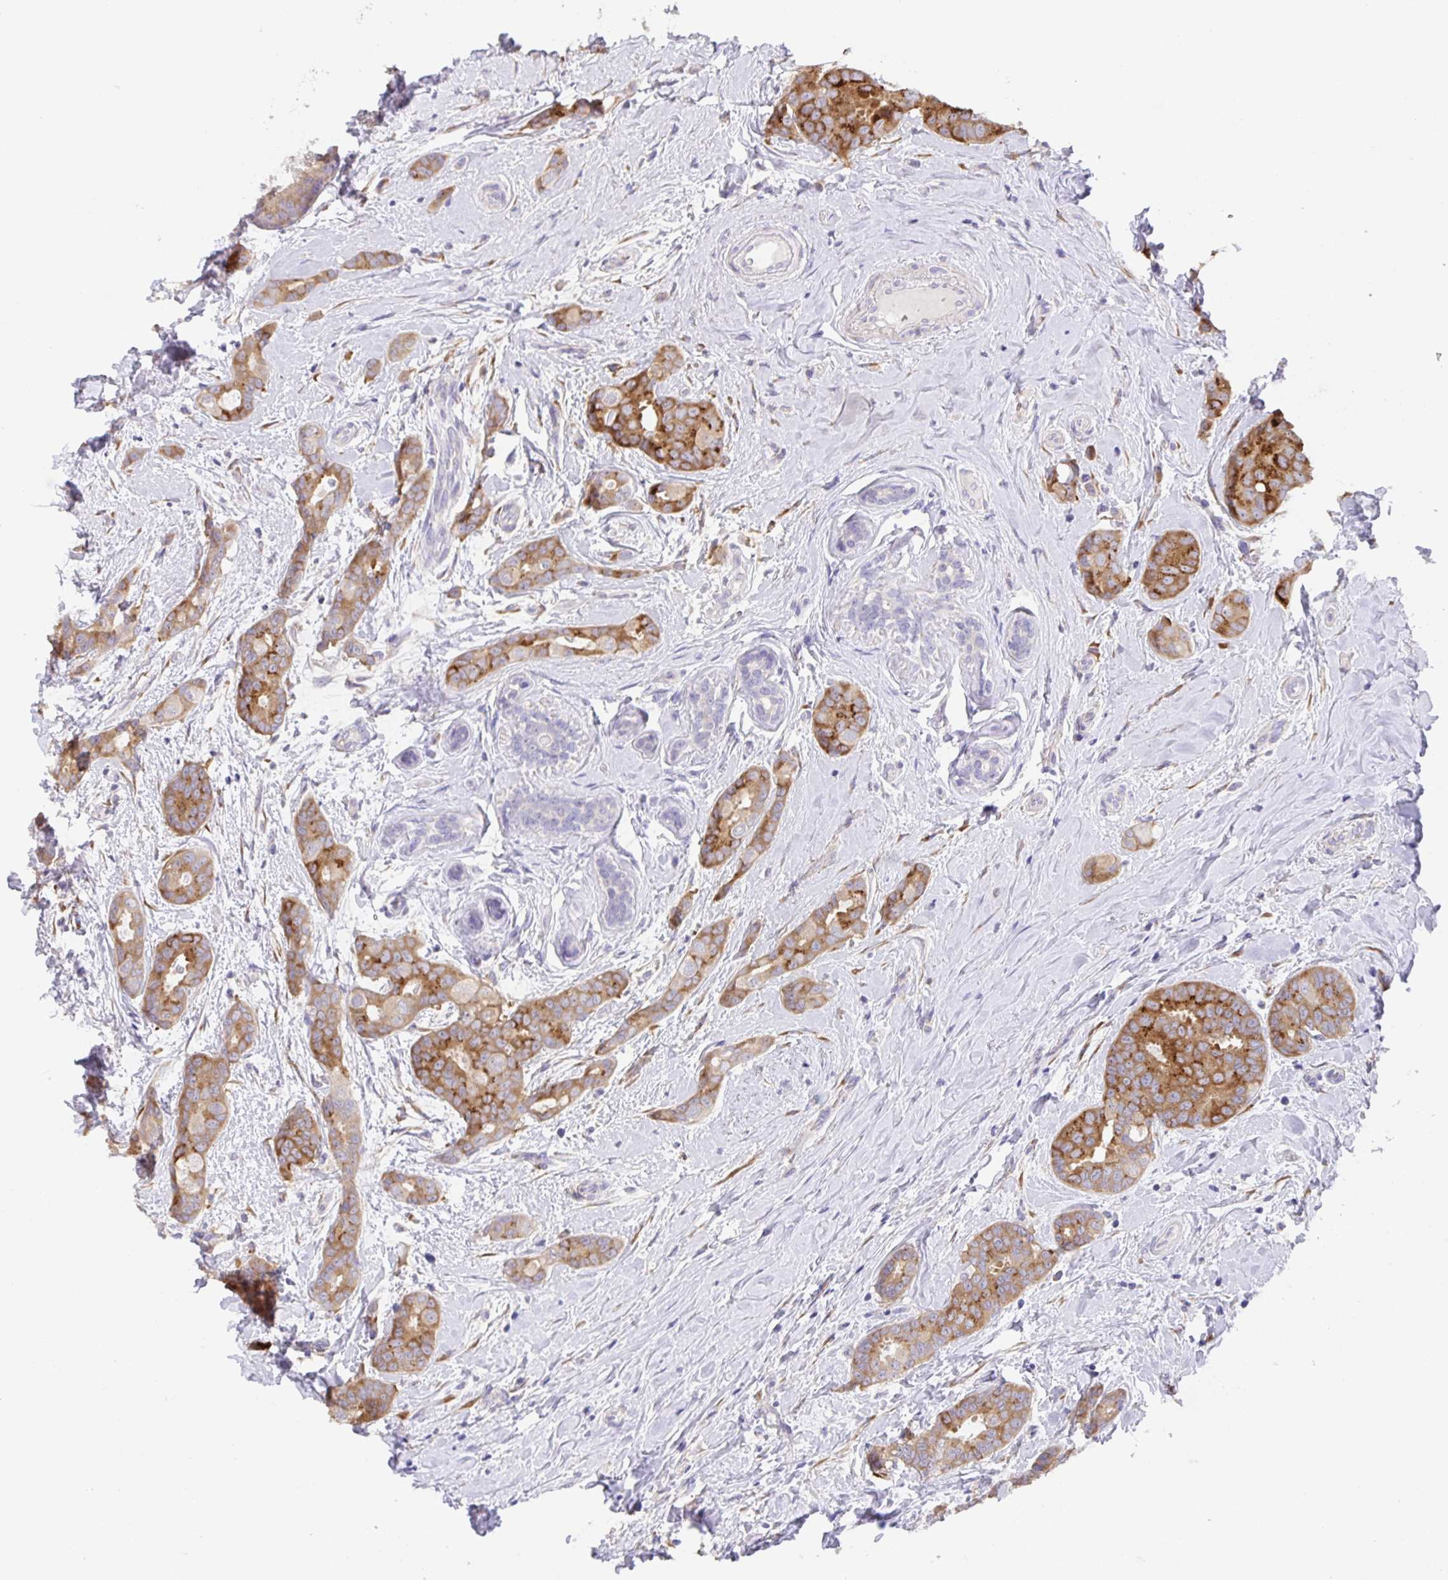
{"staining": {"intensity": "moderate", "quantity": "25%-75%", "location": "cytoplasmic/membranous"}, "tissue": "breast cancer", "cell_type": "Tumor cells", "image_type": "cancer", "snomed": [{"axis": "morphology", "description": "Duct carcinoma"}, {"axis": "topography", "description": "Breast"}], "caption": "Human infiltrating ductal carcinoma (breast) stained with a protein marker shows moderate staining in tumor cells.", "gene": "PRR36", "patient": {"sex": "female", "age": 45}}